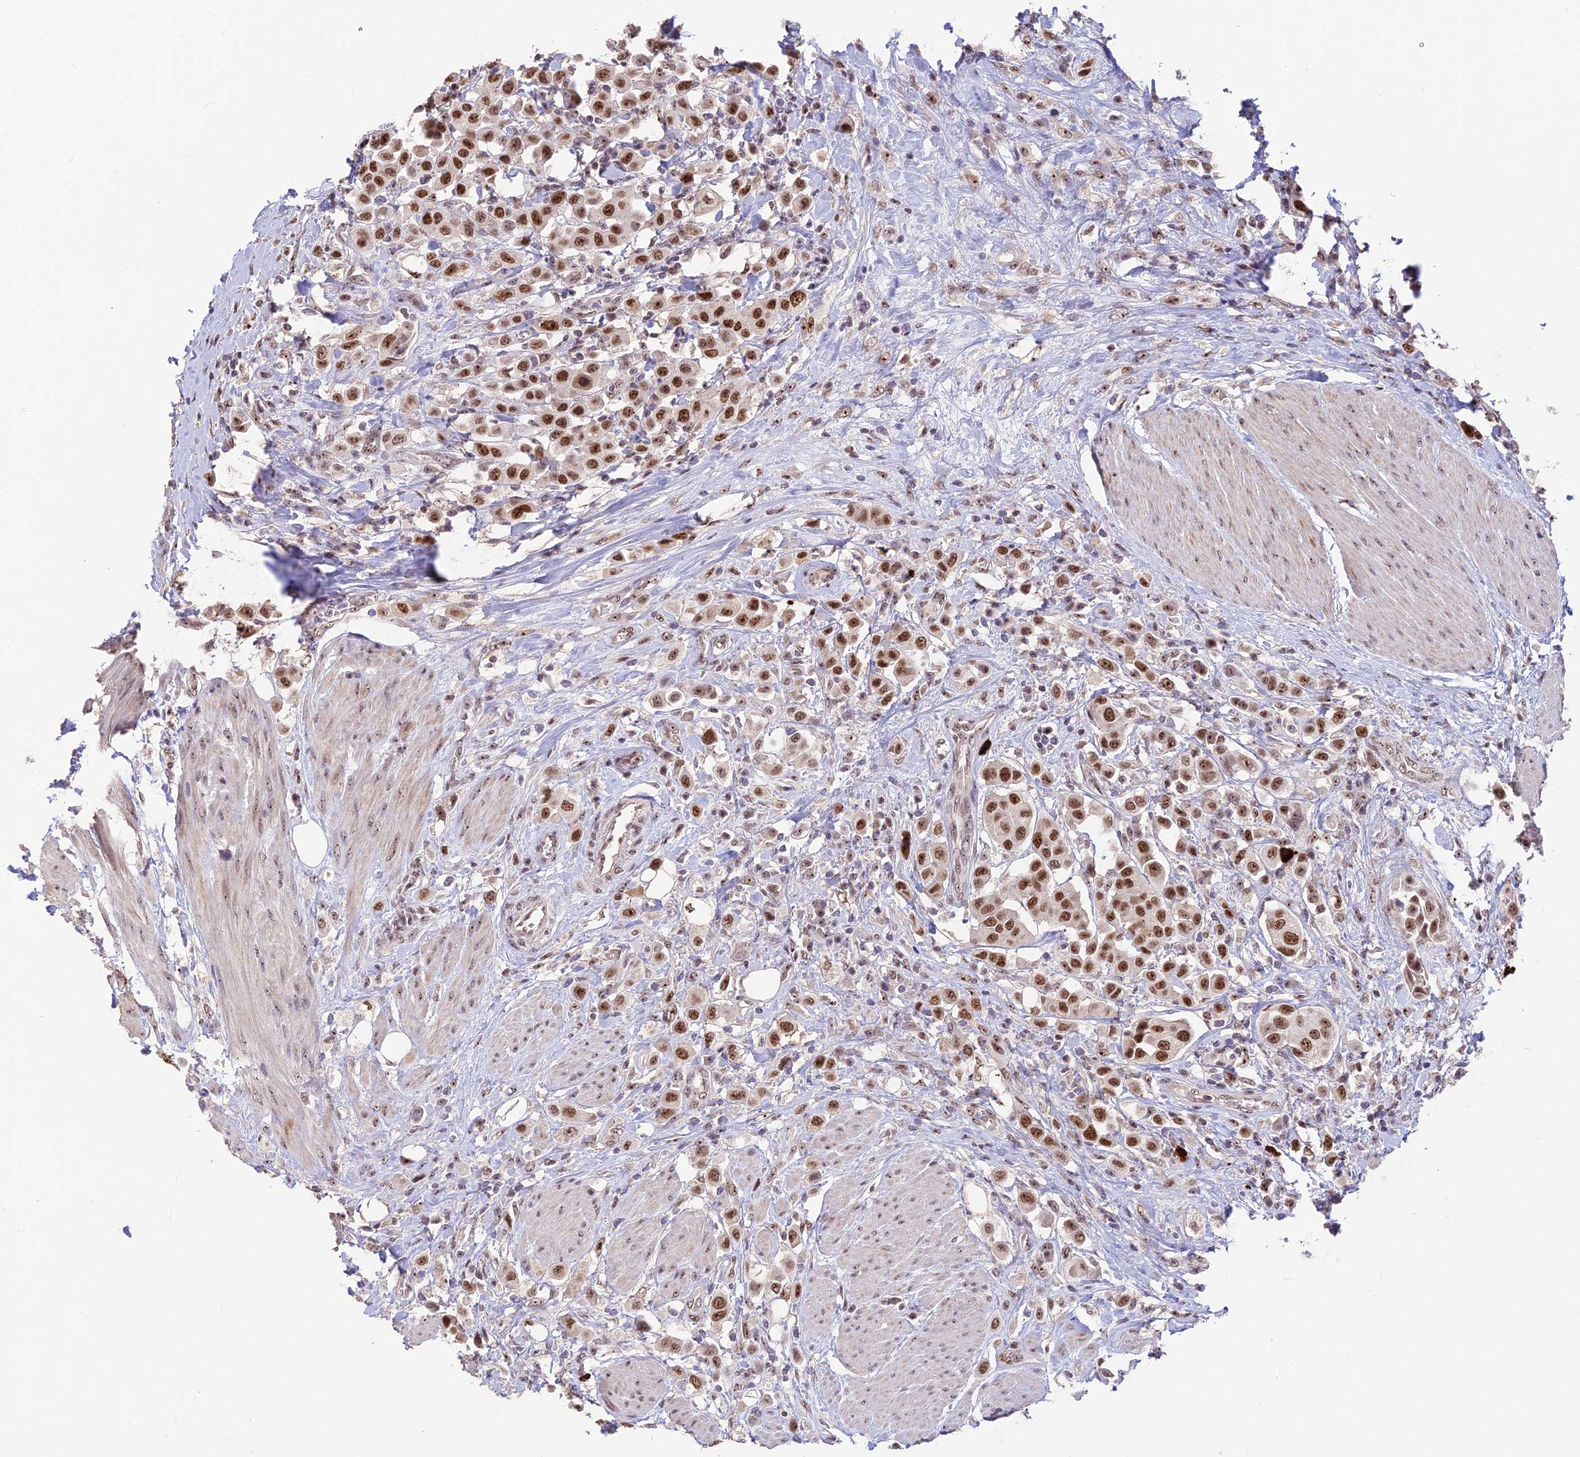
{"staining": {"intensity": "strong", "quantity": ">75%", "location": "nuclear"}, "tissue": "urothelial cancer", "cell_type": "Tumor cells", "image_type": "cancer", "snomed": [{"axis": "morphology", "description": "Urothelial carcinoma, High grade"}, {"axis": "topography", "description": "Urinary bladder"}], "caption": "Protein analysis of urothelial carcinoma (high-grade) tissue shows strong nuclear staining in about >75% of tumor cells.", "gene": "POLR1G", "patient": {"sex": "male", "age": 50}}